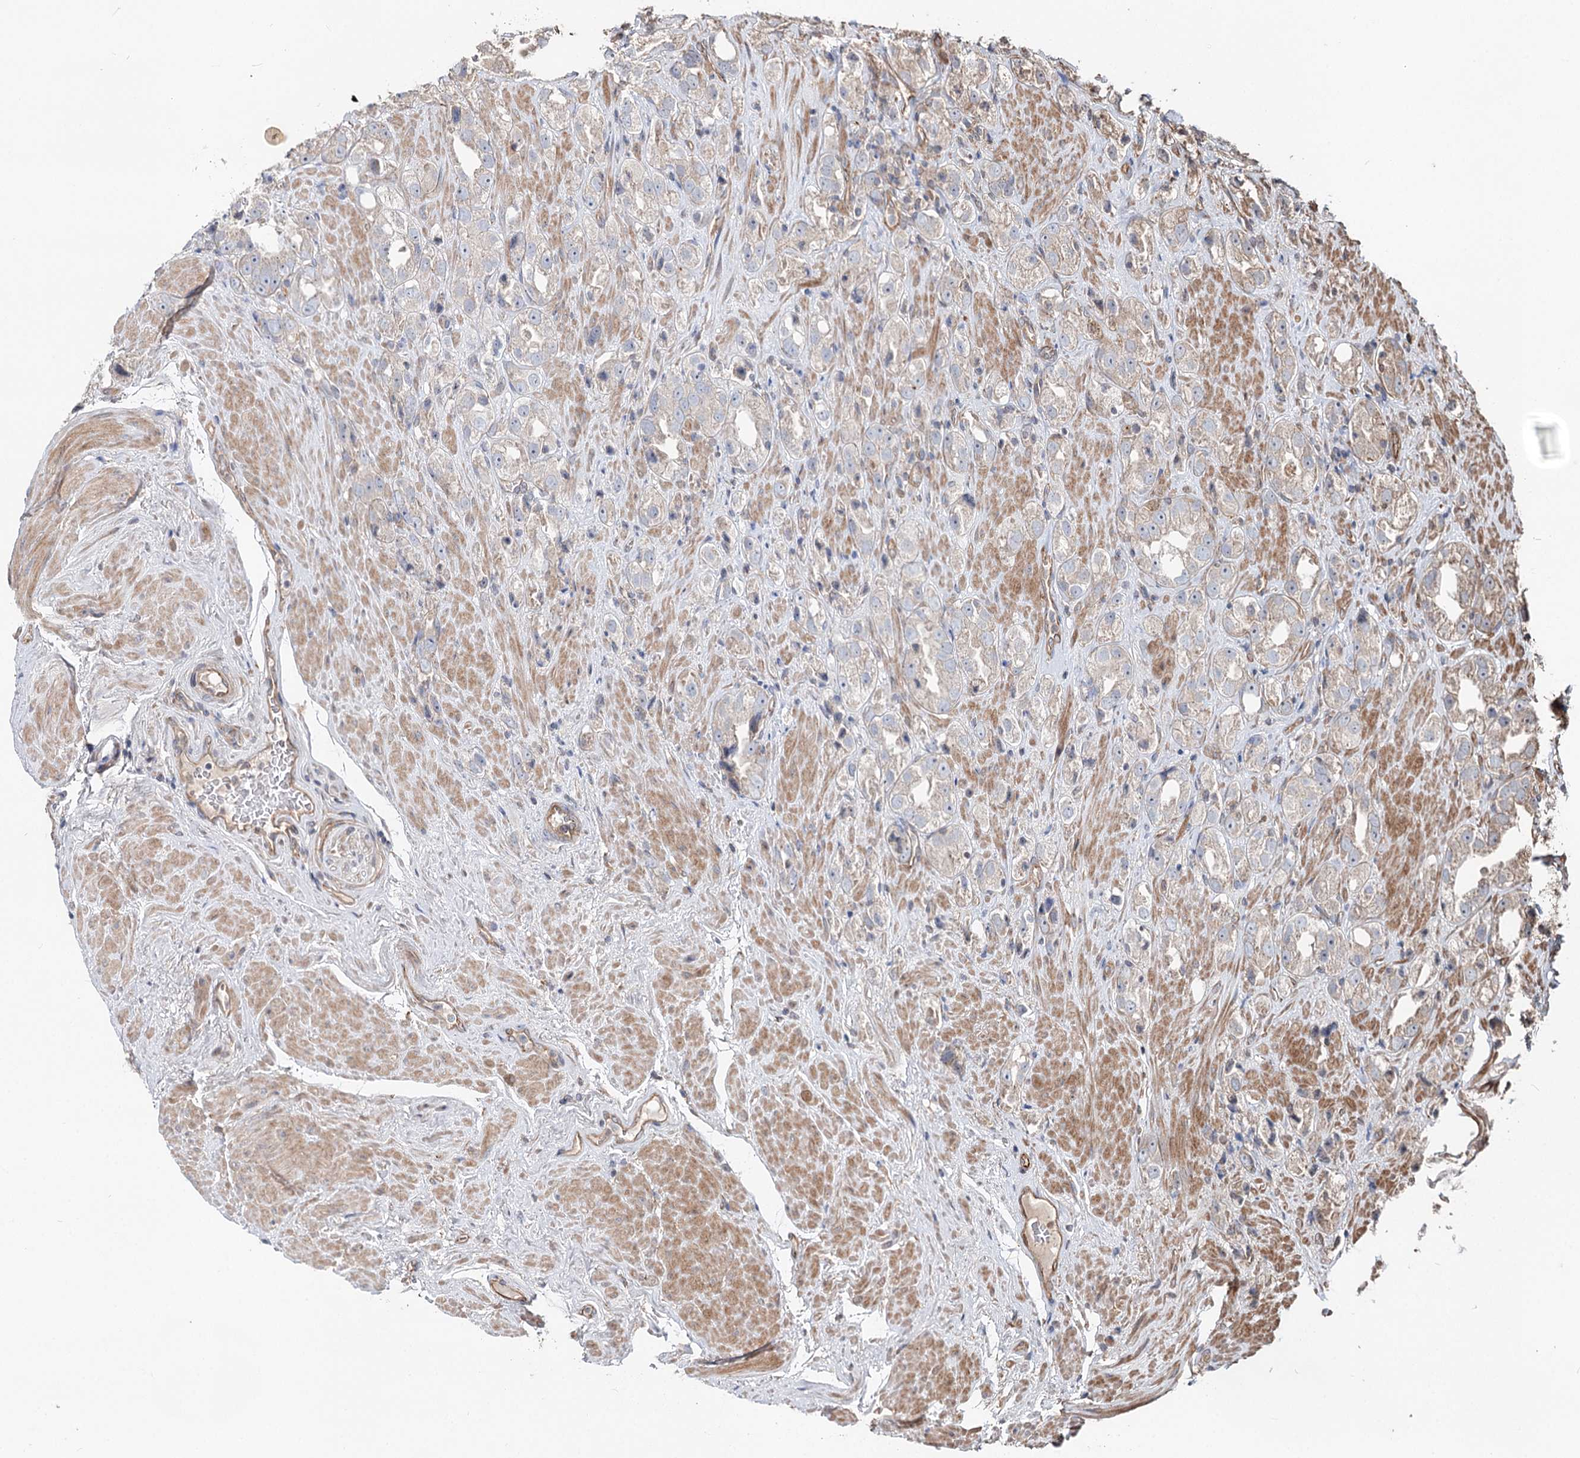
{"staining": {"intensity": "negative", "quantity": "none", "location": "none"}, "tissue": "prostate cancer", "cell_type": "Tumor cells", "image_type": "cancer", "snomed": [{"axis": "morphology", "description": "Adenocarcinoma, NOS"}, {"axis": "topography", "description": "Prostate"}], "caption": "Immunohistochemistry photomicrograph of prostate cancer stained for a protein (brown), which demonstrates no positivity in tumor cells.", "gene": "SPART", "patient": {"sex": "male", "age": 79}}